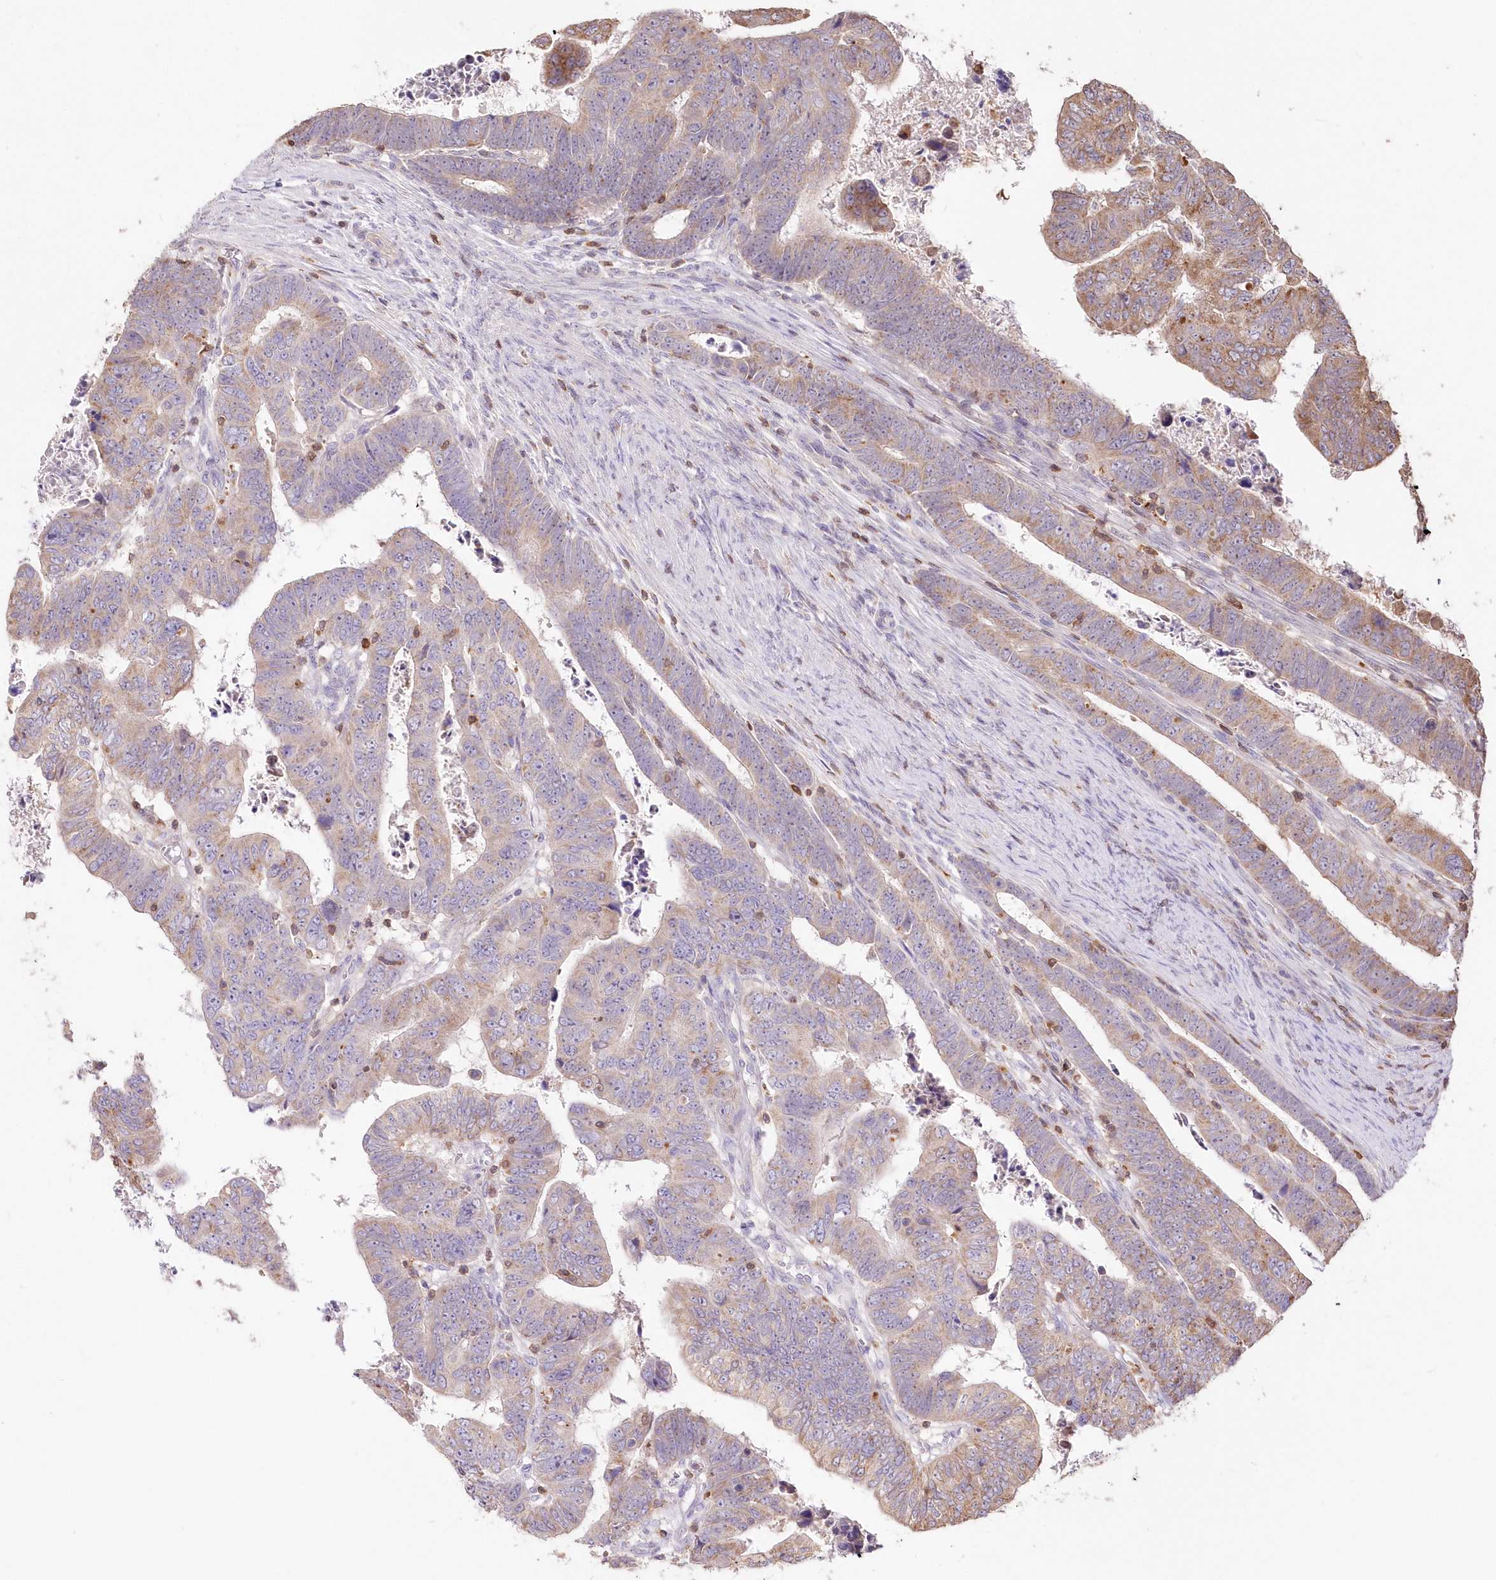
{"staining": {"intensity": "weak", "quantity": "25%-75%", "location": "cytoplasmic/membranous"}, "tissue": "colorectal cancer", "cell_type": "Tumor cells", "image_type": "cancer", "snomed": [{"axis": "morphology", "description": "Normal tissue, NOS"}, {"axis": "morphology", "description": "Adenocarcinoma, NOS"}, {"axis": "topography", "description": "Rectum"}], "caption": "Immunohistochemical staining of human colorectal cancer displays weak cytoplasmic/membranous protein expression in approximately 25%-75% of tumor cells.", "gene": "STK17B", "patient": {"sex": "female", "age": 65}}